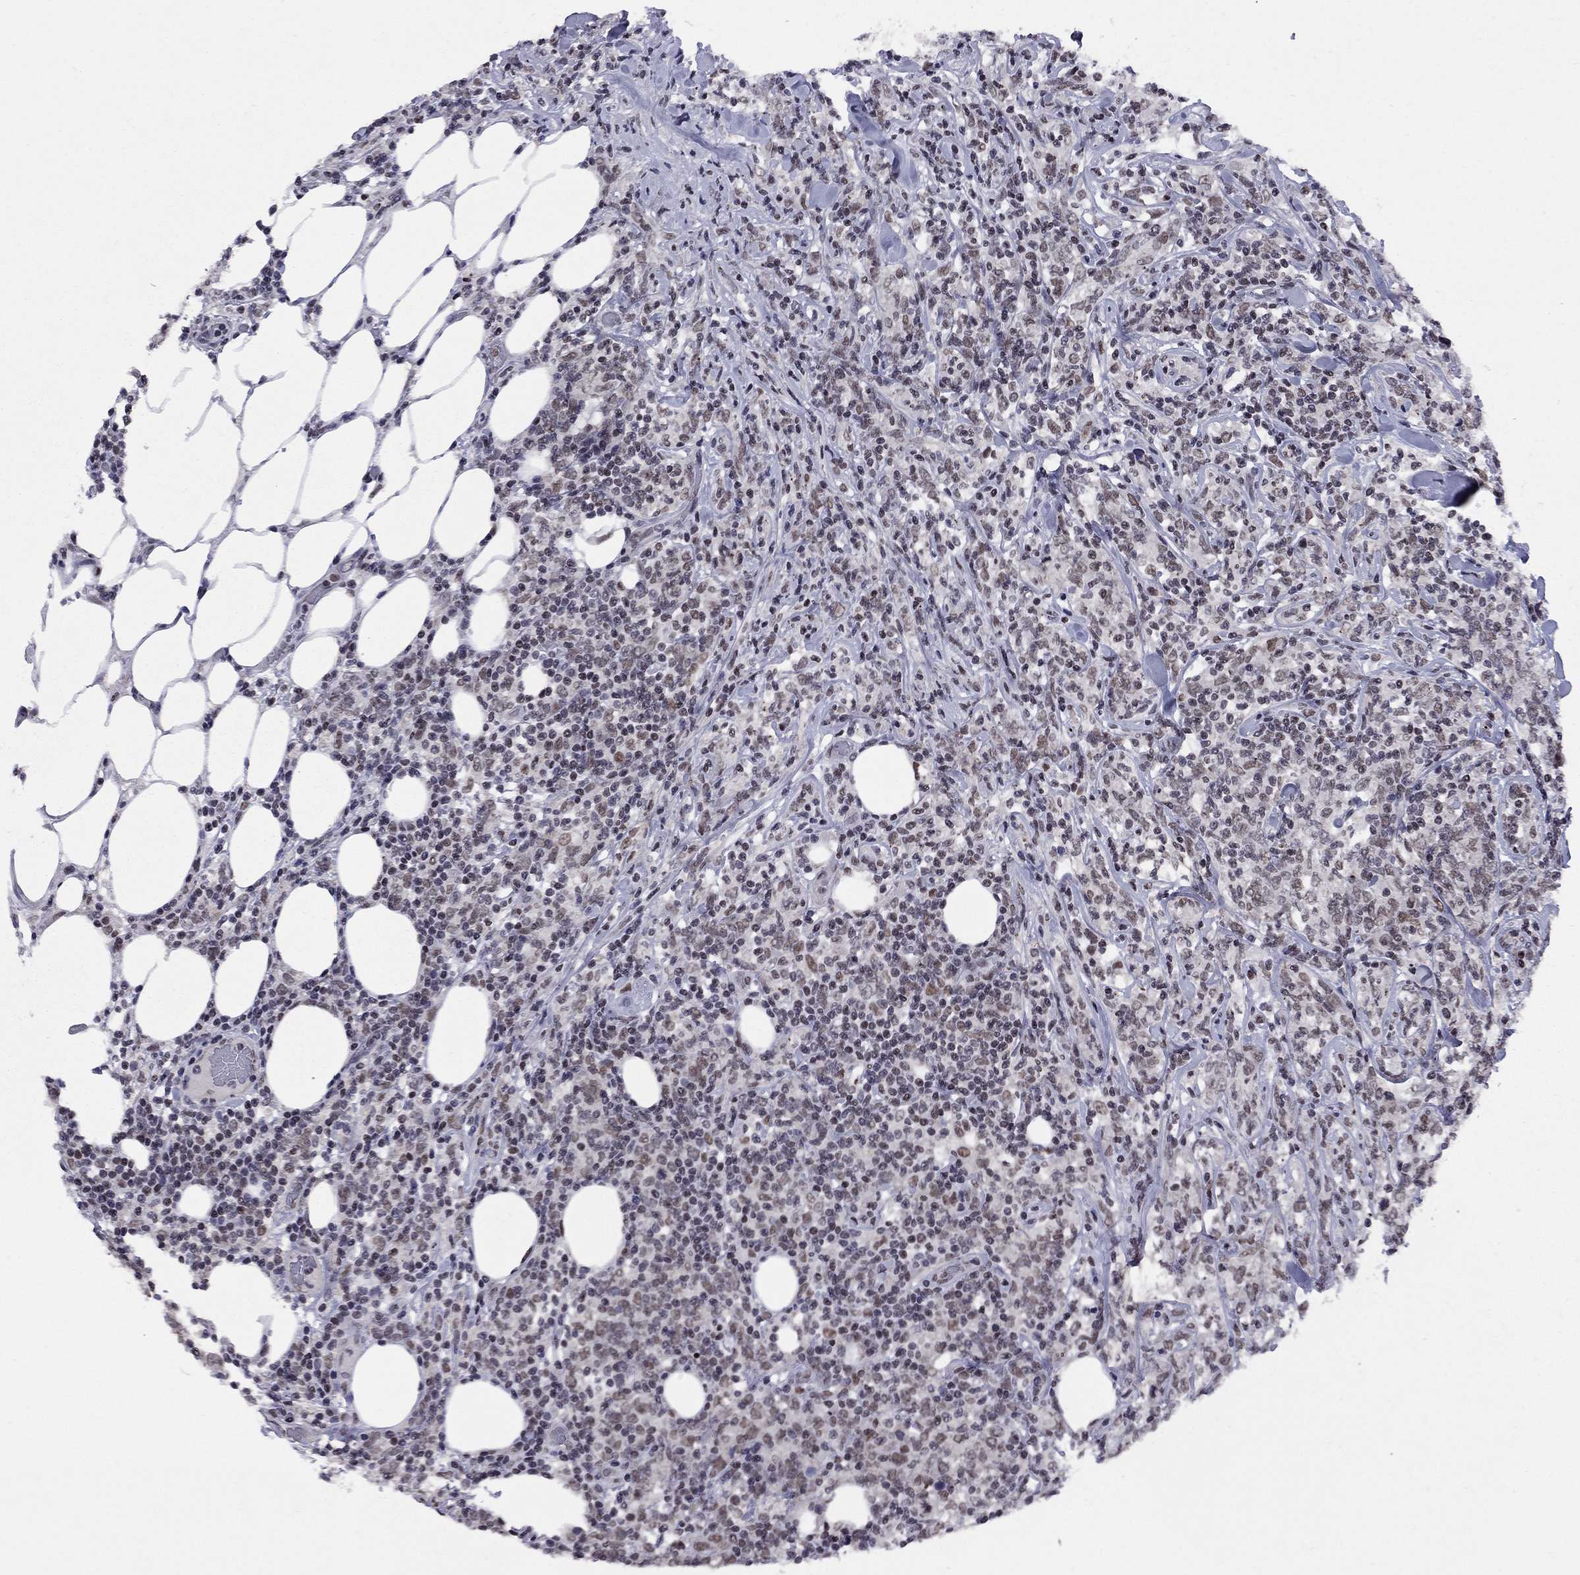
{"staining": {"intensity": "weak", "quantity": "<25%", "location": "nuclear"}, "tissue": "lymphoma", "cell_type": "Tumor cells", "image_type": "cancer", "snomed": [{"axis": "morphology", "description": "Malignant lymphoma, non-Hodgkin's type, High grade"}, {"axis": "topography", "description": "Lymph node"}], "caption": "This is a photomicrograph of immunohistochemistry (IHC) staining of malignant lymphoma, non-Hodgkin's type (high-grade), which shows no positivity in tumor cells.", "gene": "TAF9", "patient": {"sex": "female", "age": 84}}